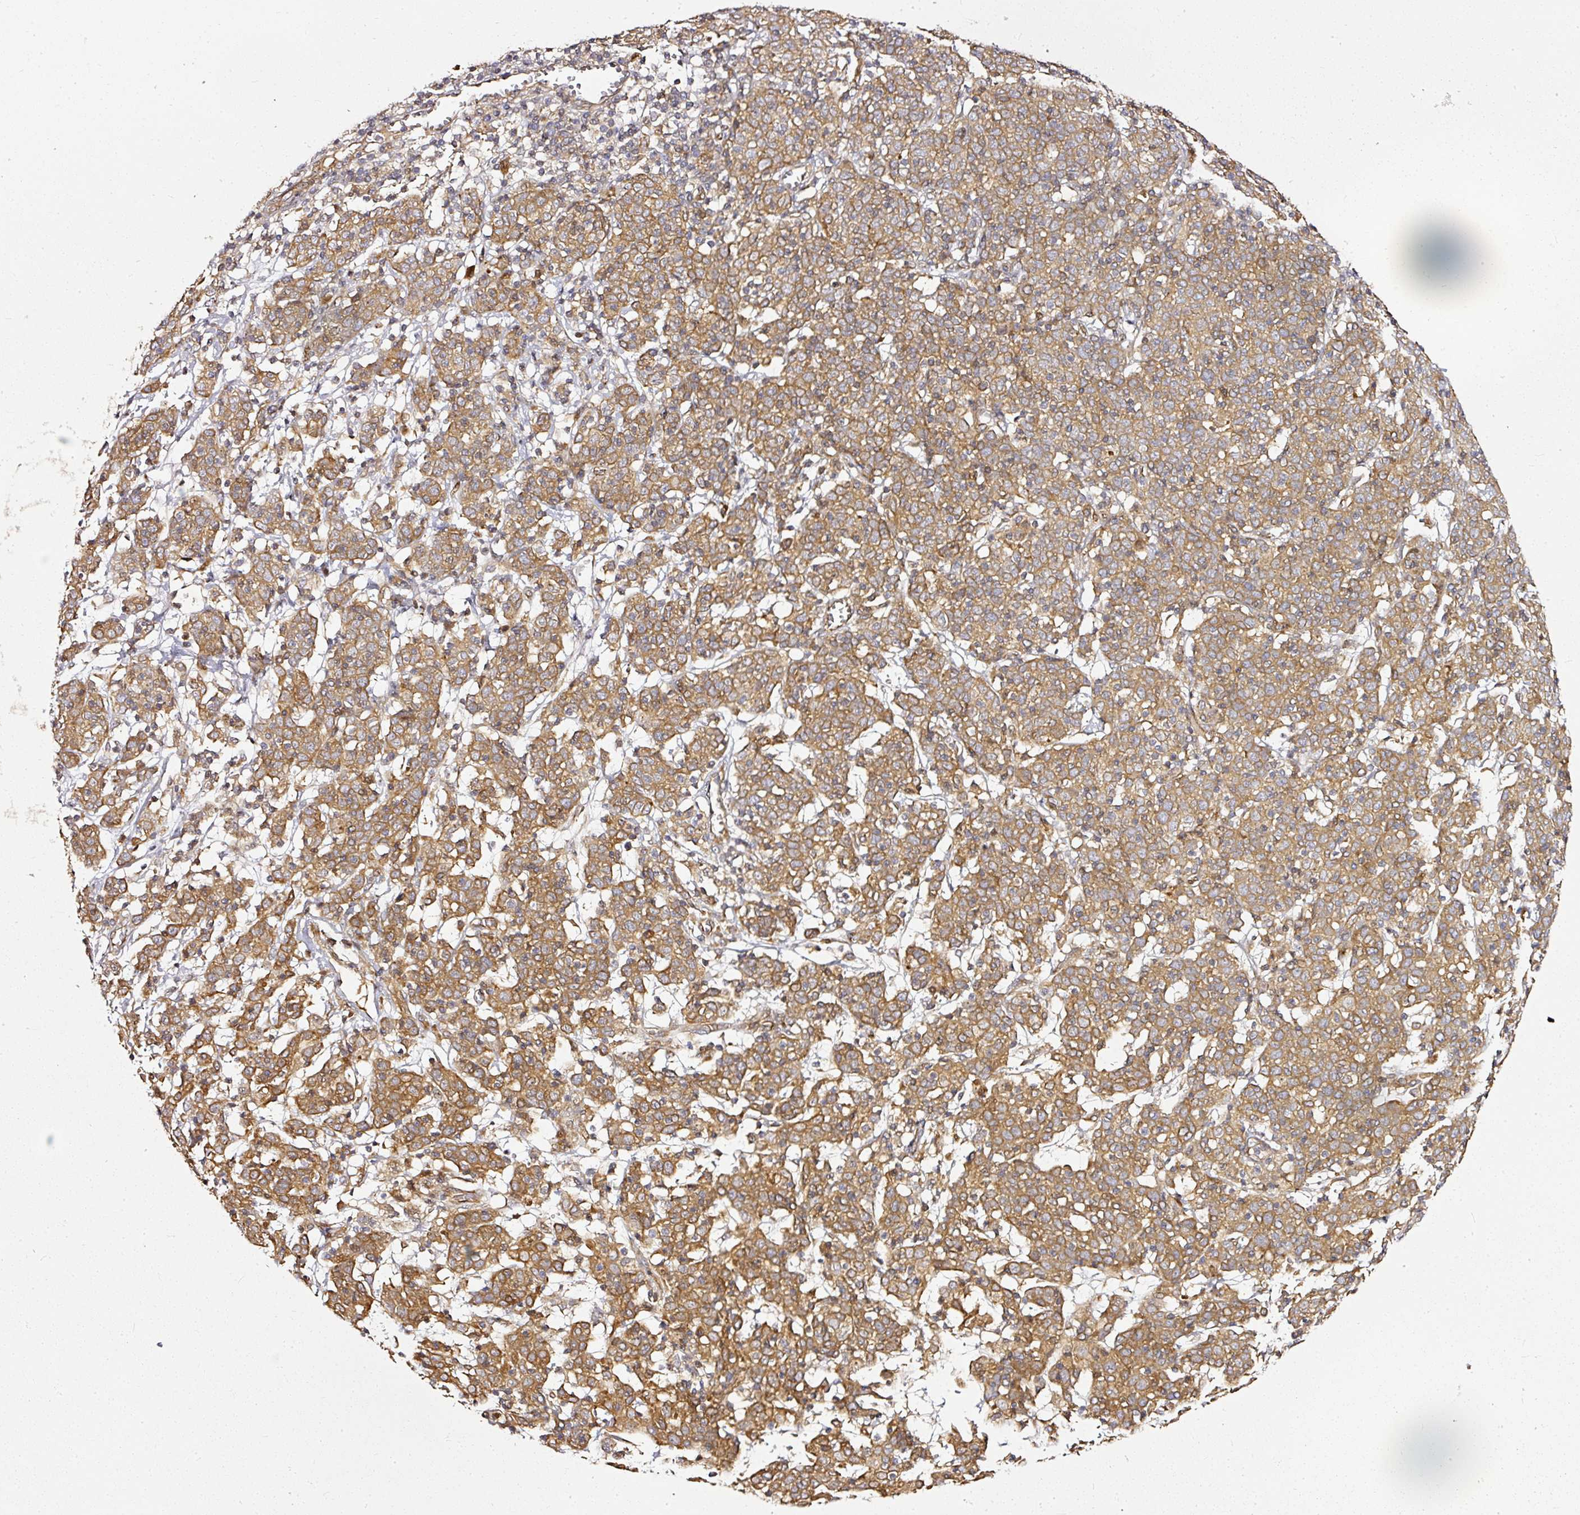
{"staining": {"intensity": "moderate", "quantity": ">75%", "location": "cytoplasmic/membranous"}, "tissue": "cervical cancer", "cell_type": "Tumor cells", "image_type": "cancer", "snomed": [{"axis": "morphology", "description": "Squamous cell carcinoma, NOS"}, {"axis": "topography", "description": "Cervix"}], "caption": "Squamous cell carcinoma (cervical) stained for a protein exhibits moderate cytoplasmic/membranous positivity in tumor cells.", "gene": "MIF4GD", "patient": {"sex": "female", "age": 67}}